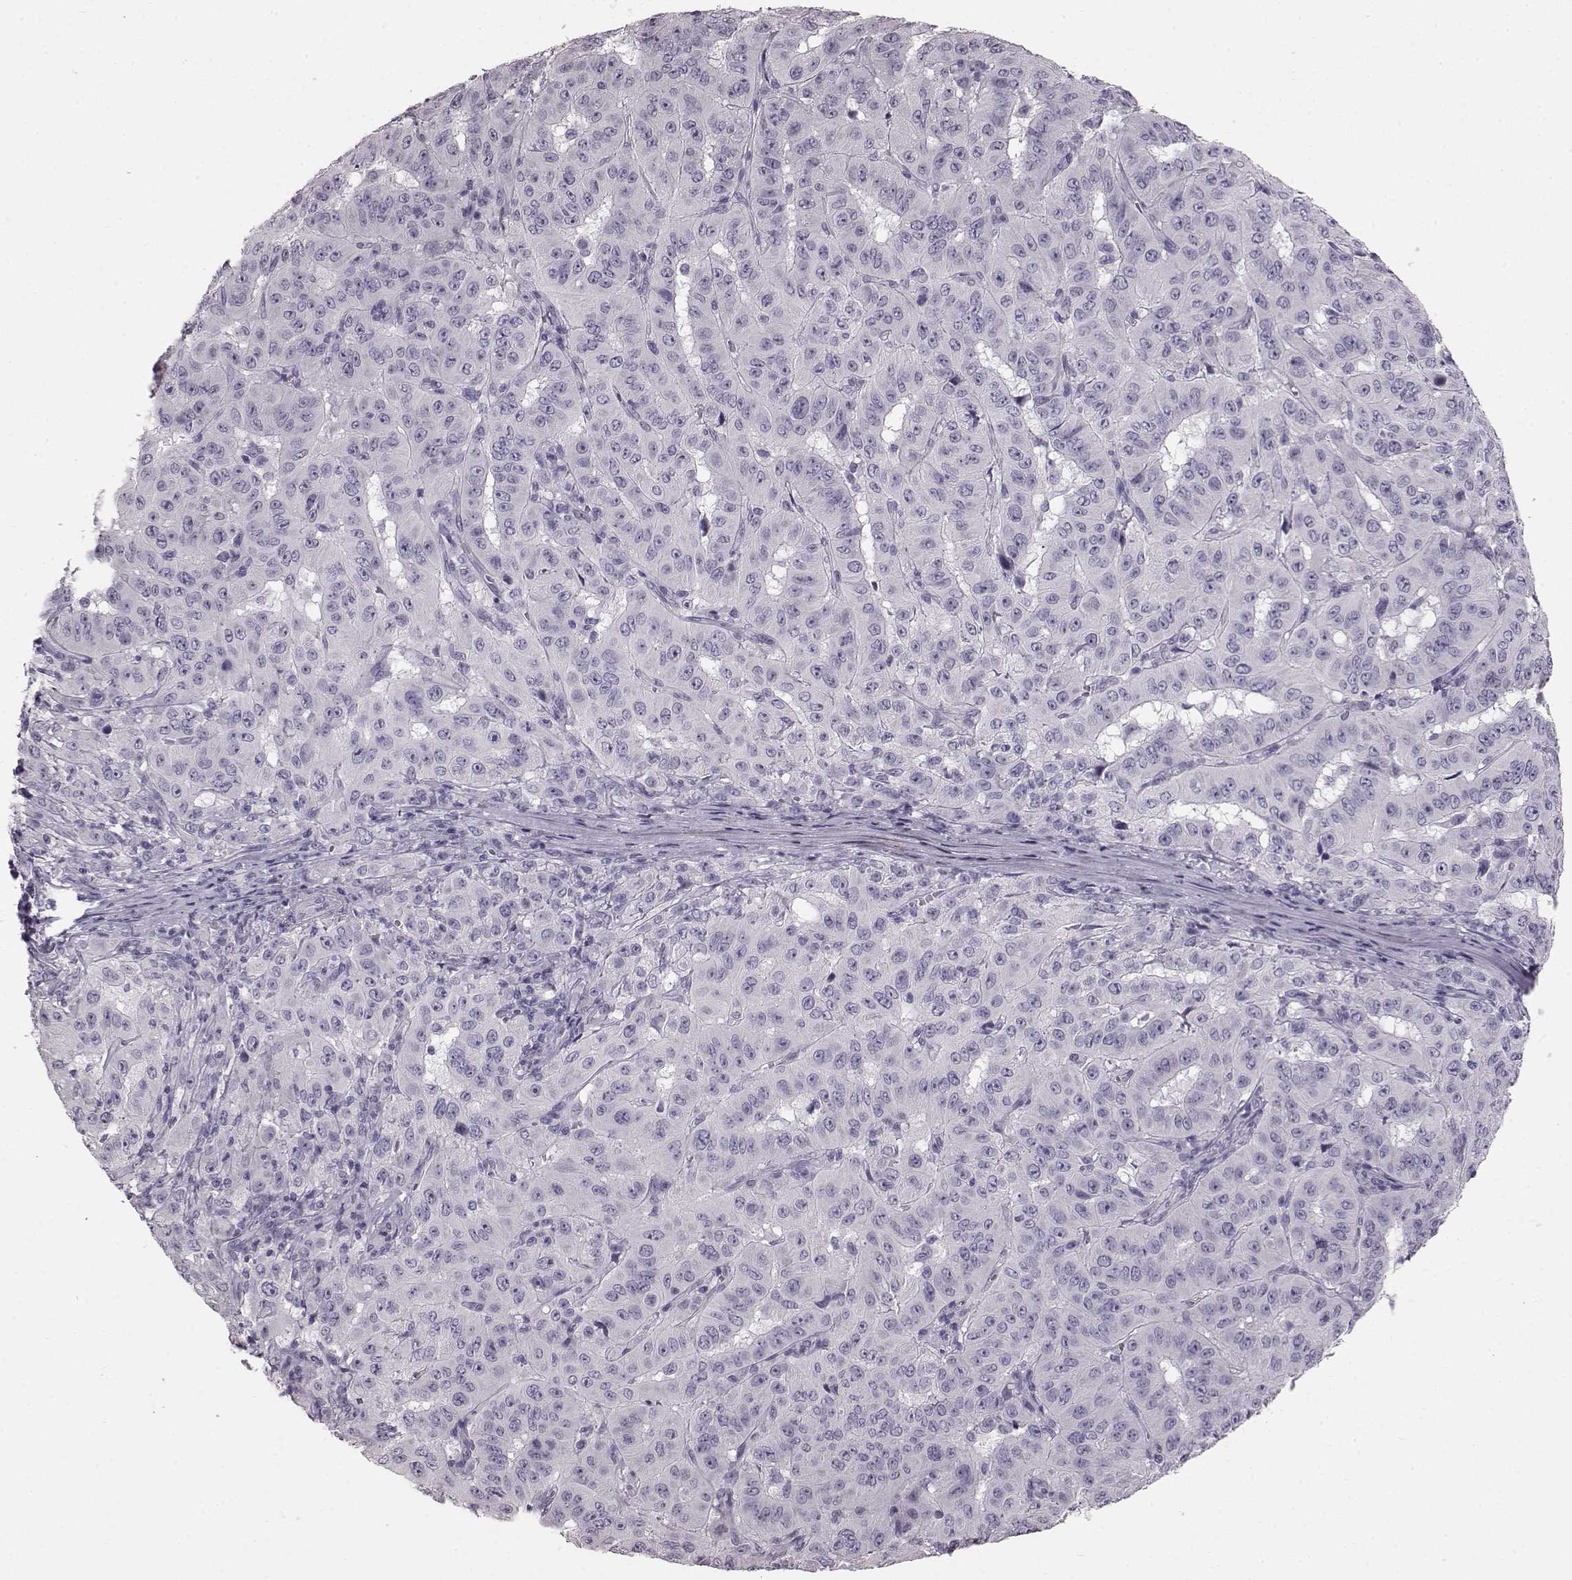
{"staining": {"intensity": "negative", "quantity": "none", "location": "none"}, "tissue": "pancreatic cancer", "cell_type": "Tumor cells", "image_type": "cancer", "snomed": [{"axis": "morphology", "description": "Adenocarcinoma, NOS"}, {"axis": "topography", "description": "Pancreas"}], "caption": "IHC micrograph of human pancreatic cancer (adenocarcinoma) stained for a protein (brown), which reveals no positivity in tumor cells.", "gene": "TCHHL1", "patient": {"sex": "male", "age": 63}}